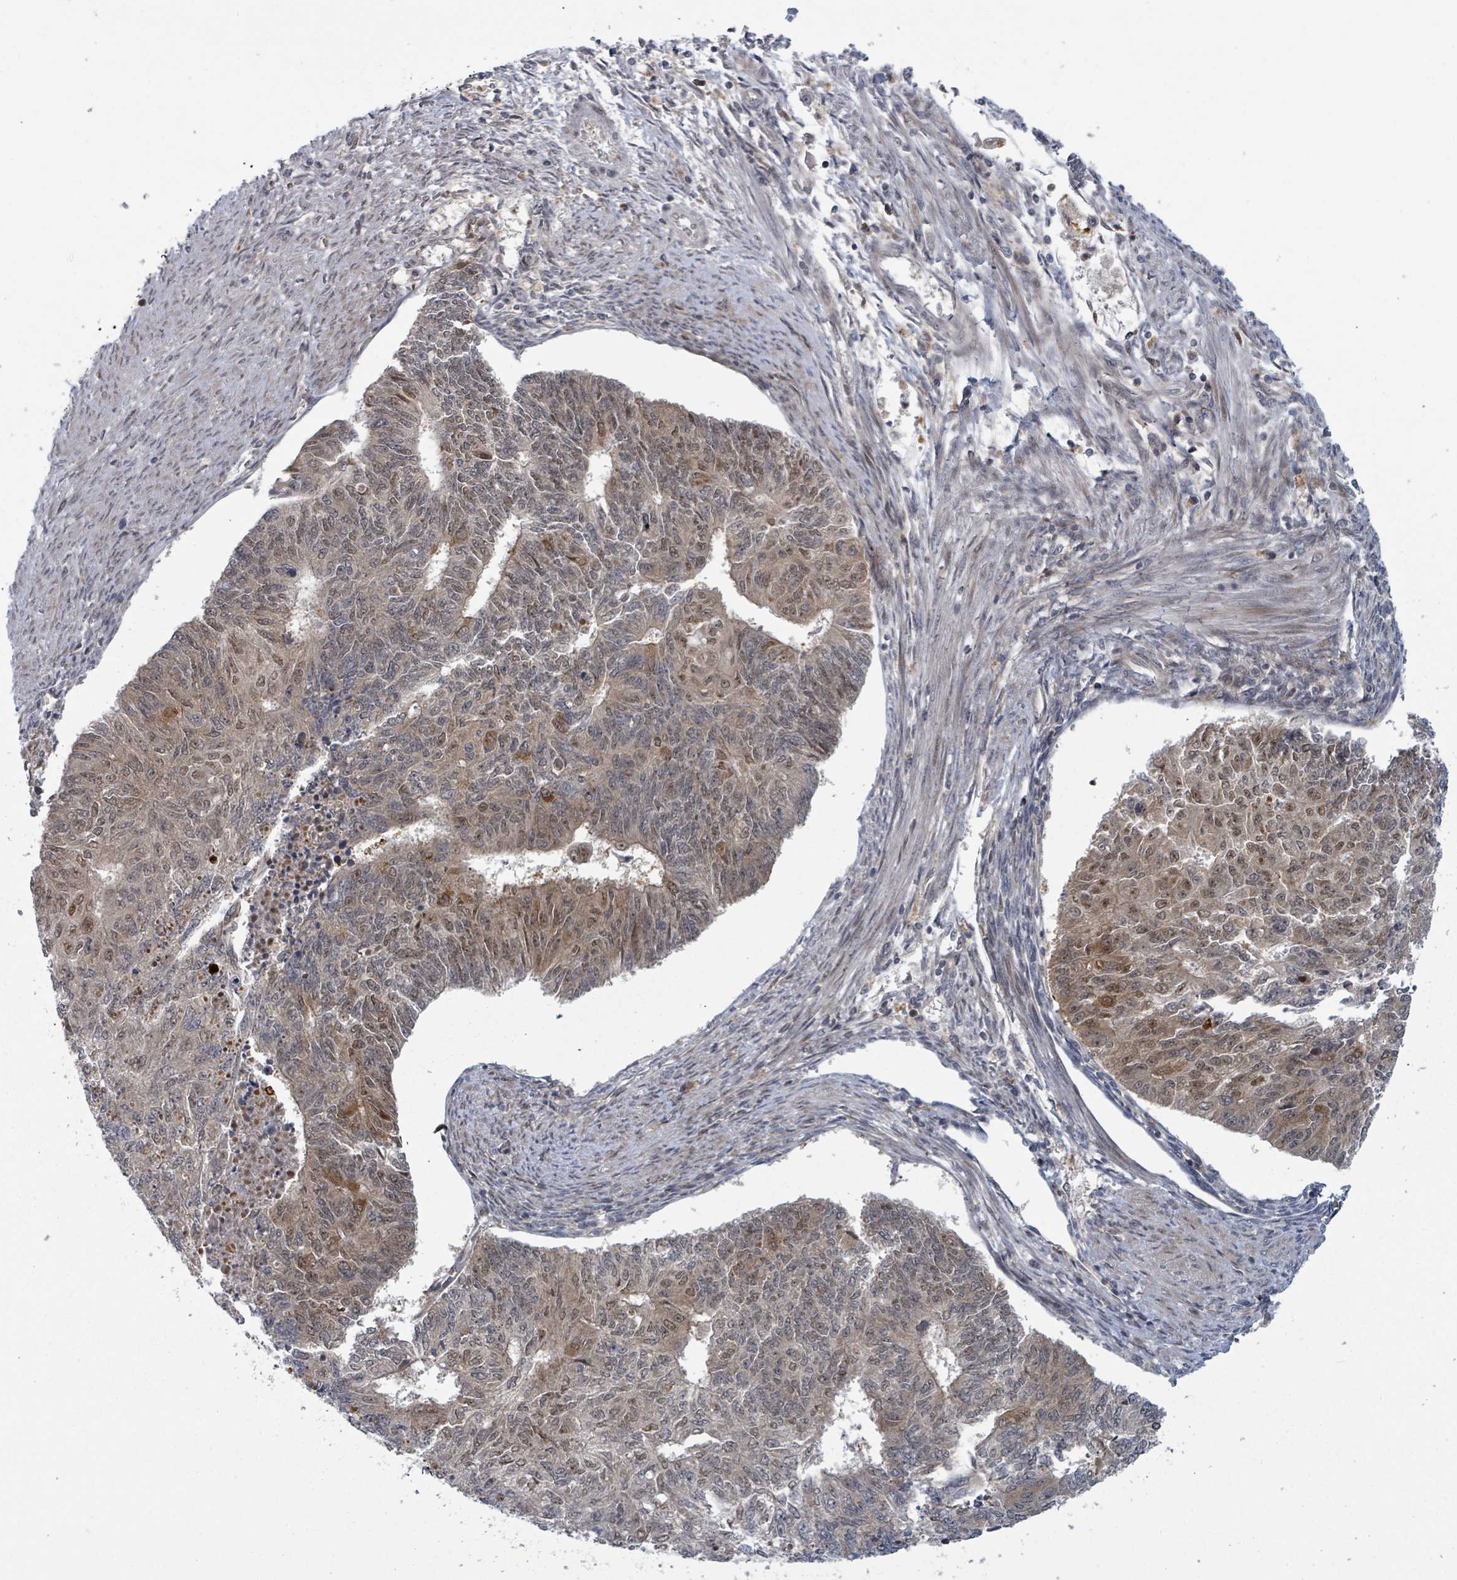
{"staining": {"intensity": "moderate", "quantity": ">75%", "location": "nuclear"}, "tissue": "endometrial cancer", "cell_type": "Tumor cells", "image_type": "cancer", "snomed": [{"axis": "morphology", "description": "Adenocarcinoma, NOS"}, {"axis": "topography", "description": "Endometrium"}], "caption": "Moderate nuclear expression is seen in about >75% of tumor cells in endometrial cancer.", "gene": "GTF3C1", "patient": {"sex": "female", "age": 32}}